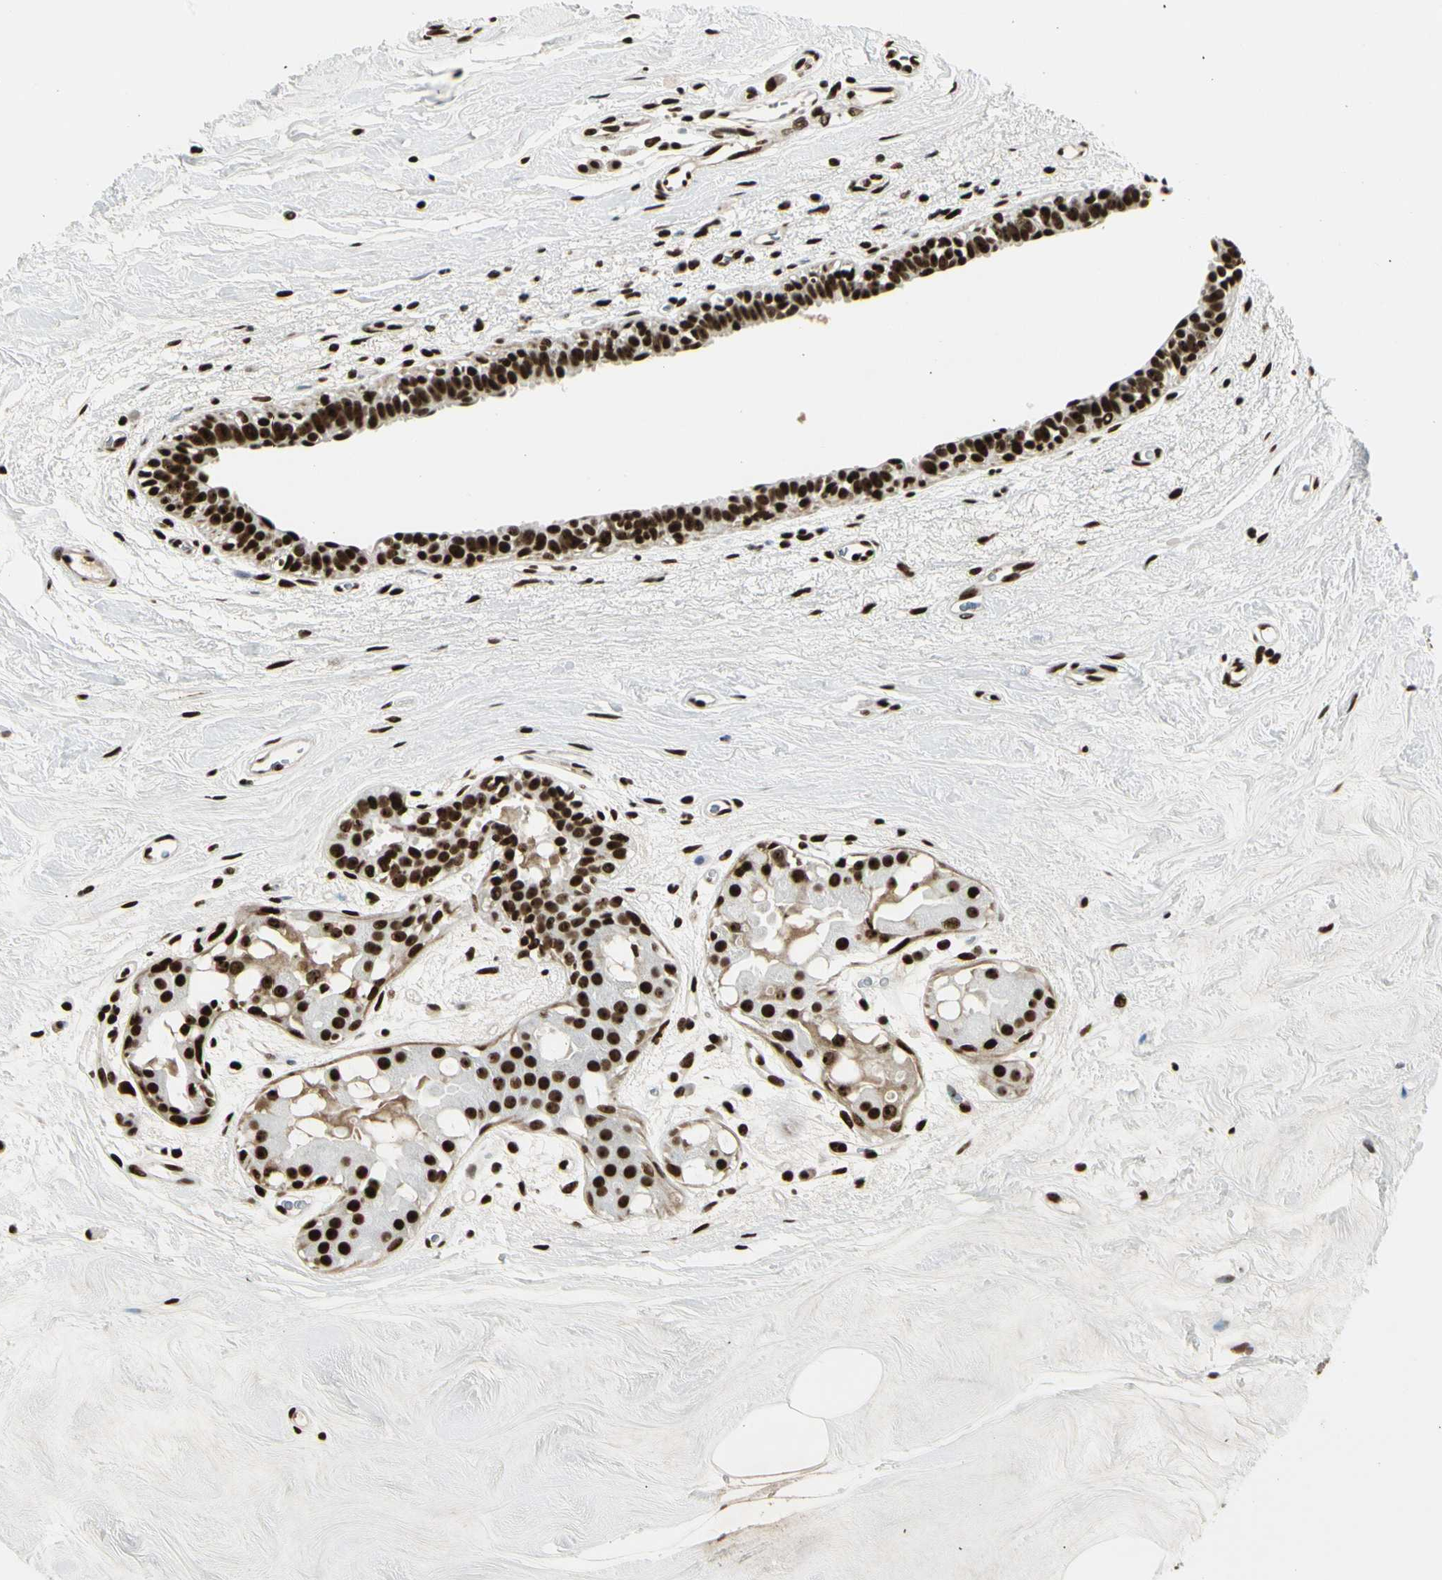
{"staining": {"intensity": "strong", "quantity": ">75%", "location": "nuclear"}, "tissue": "breast cancer", "cell_type": "Tumor cells", "image_type": "cancer", "snomed": [{"axis": "morphology", "description": "Duct carcinoma"}, {"axis": "topography", "description": "Breast"}], "caption": "Human invasive ductal carcinoma (breast) stained with a protein marker displays strong staining in tumor cells.", "gene": "UBTF", "patient": {"sex": "female", "age": 40}}